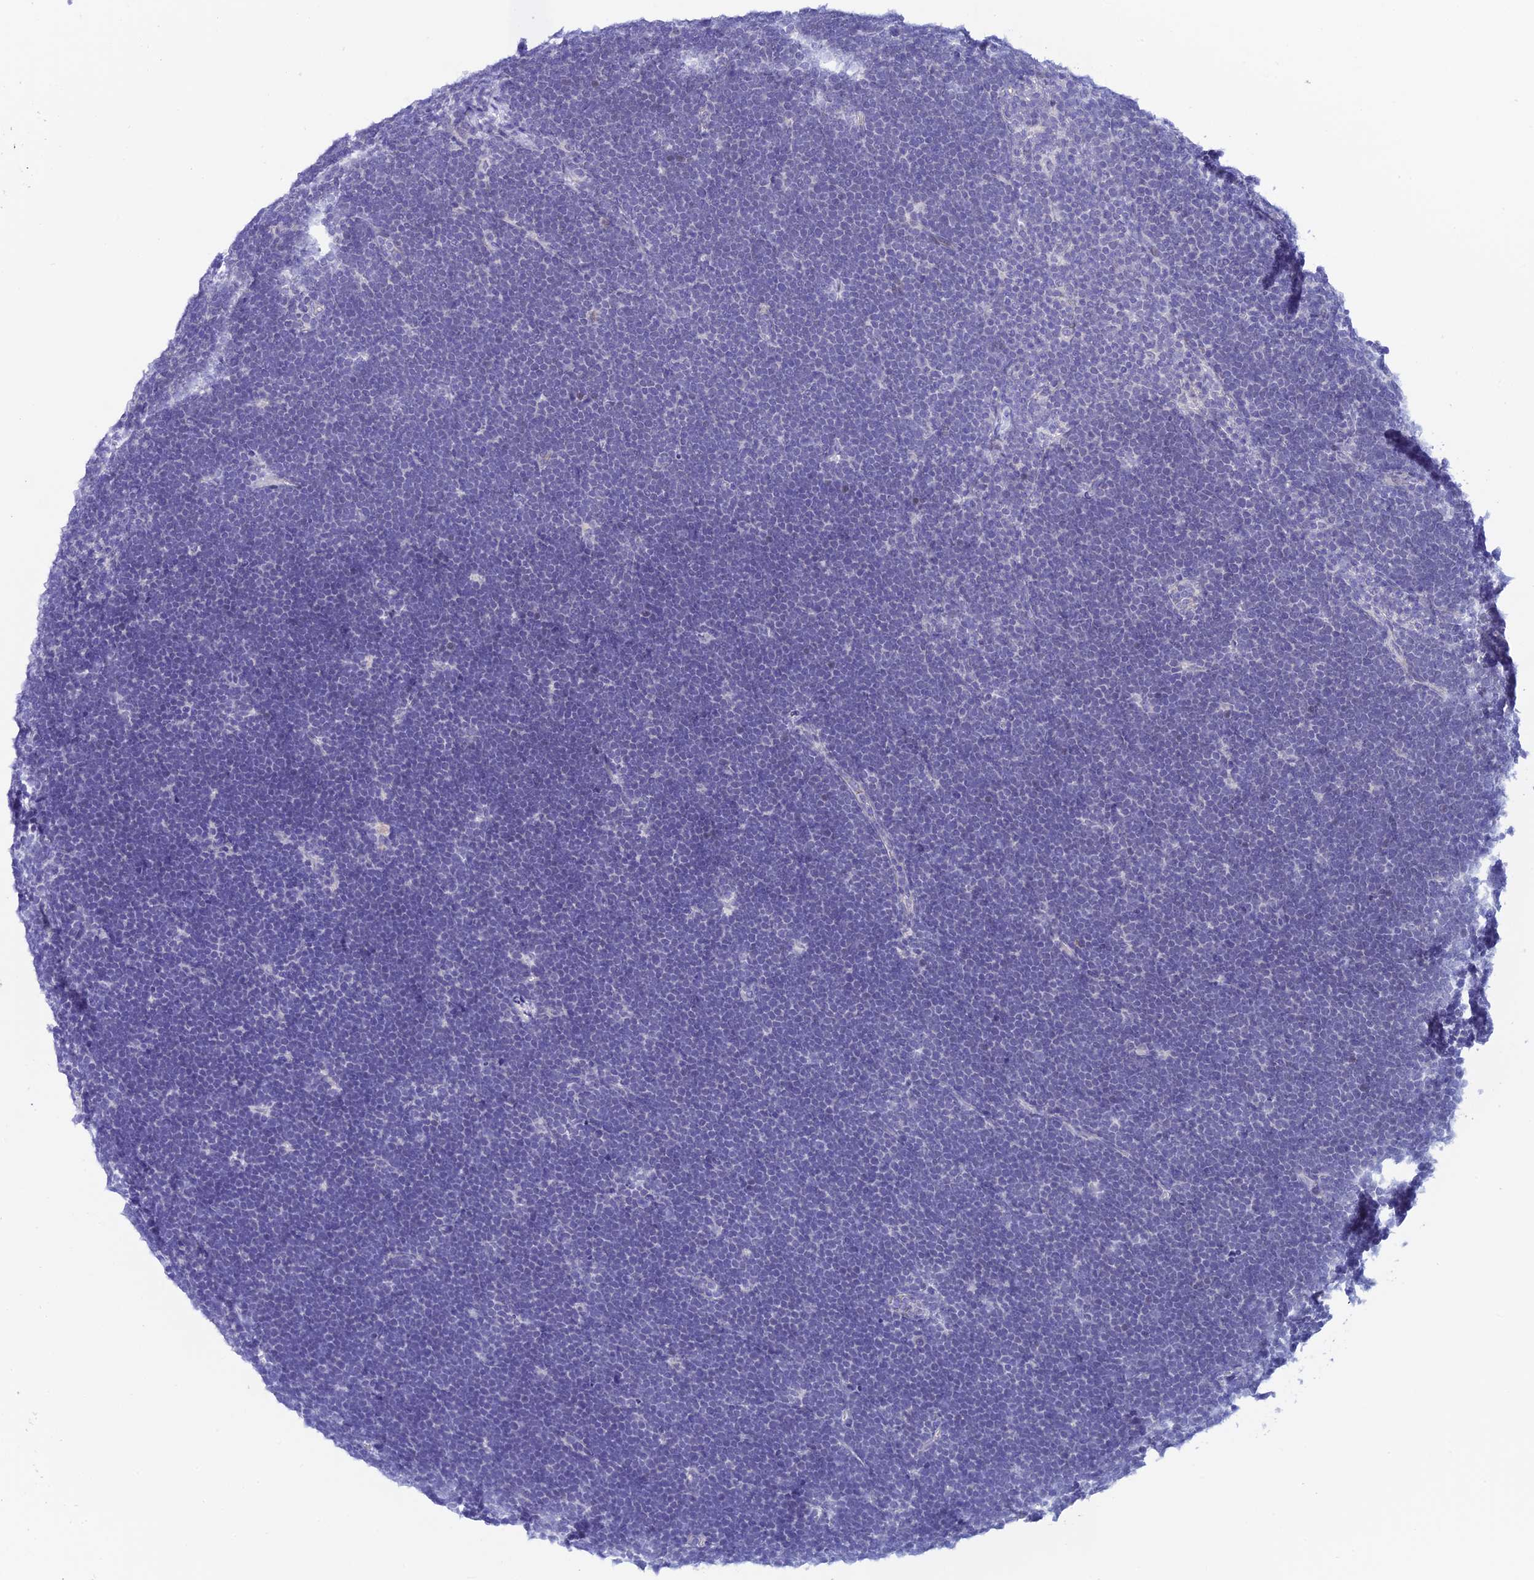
{"staining": {"intensity": "negative", "quantity": "none", "location": "none"}, "tissue": "lymphoma", "cell_type": "Tumor cells", "image_type": "cancer", "snomed": [{"axis": "morphology", "description": "Malignant lymphoma, non-Hodgkin's type, High grade"}, {"axis": "topography", "description": "Lymph node"}], "caption": "The photomicrograph reveals no staining of tumor cells in lymphoma. The staining was performed using DAB to visualize the protein expression in brown, while the nuclei were stained in blue with hematoxylin (Magnification: 20x).", "gene": "RASGEF1B", "patient": {"sex": "male", "age": 13}}